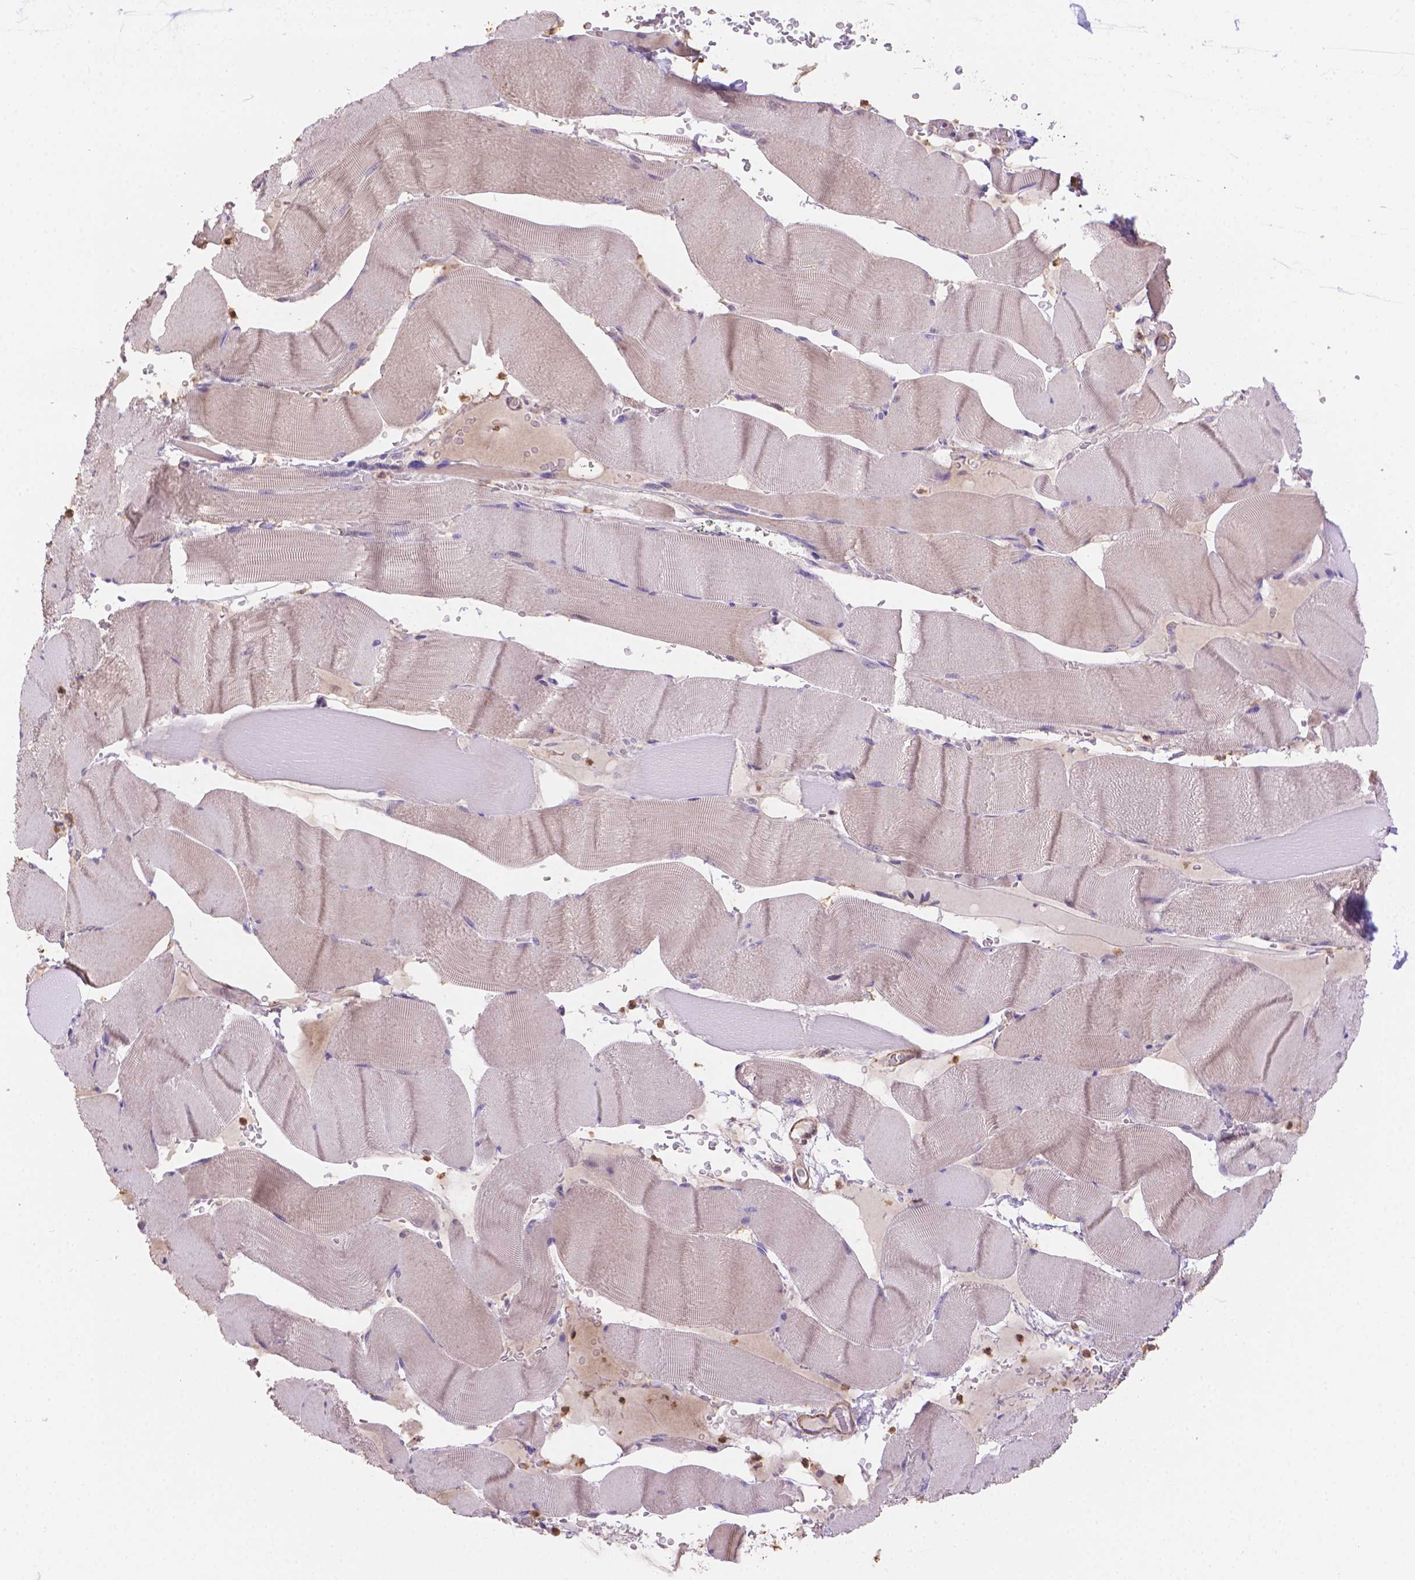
{"staining": {"intensity": "weak", "quantity": "25%-75%", "location": "cytoplasmic/membranous"}, "tissue": "skeletal muscle", "cell_type": "Myocytes", "image_type": "normal", "snomed": [{"axis": "morphology", "description": "Normal tissue, NOS"}, {"axis": "topography", "description": "Skeletal muscle"}], "caption": "Myocytes display low levels of weak cytoplasmic/membranous positivity in about 25%-75% of cells in normal human skeletal muscle.", "gene": "NXPE2", "patient": {"sex": "male", "age": 56}}